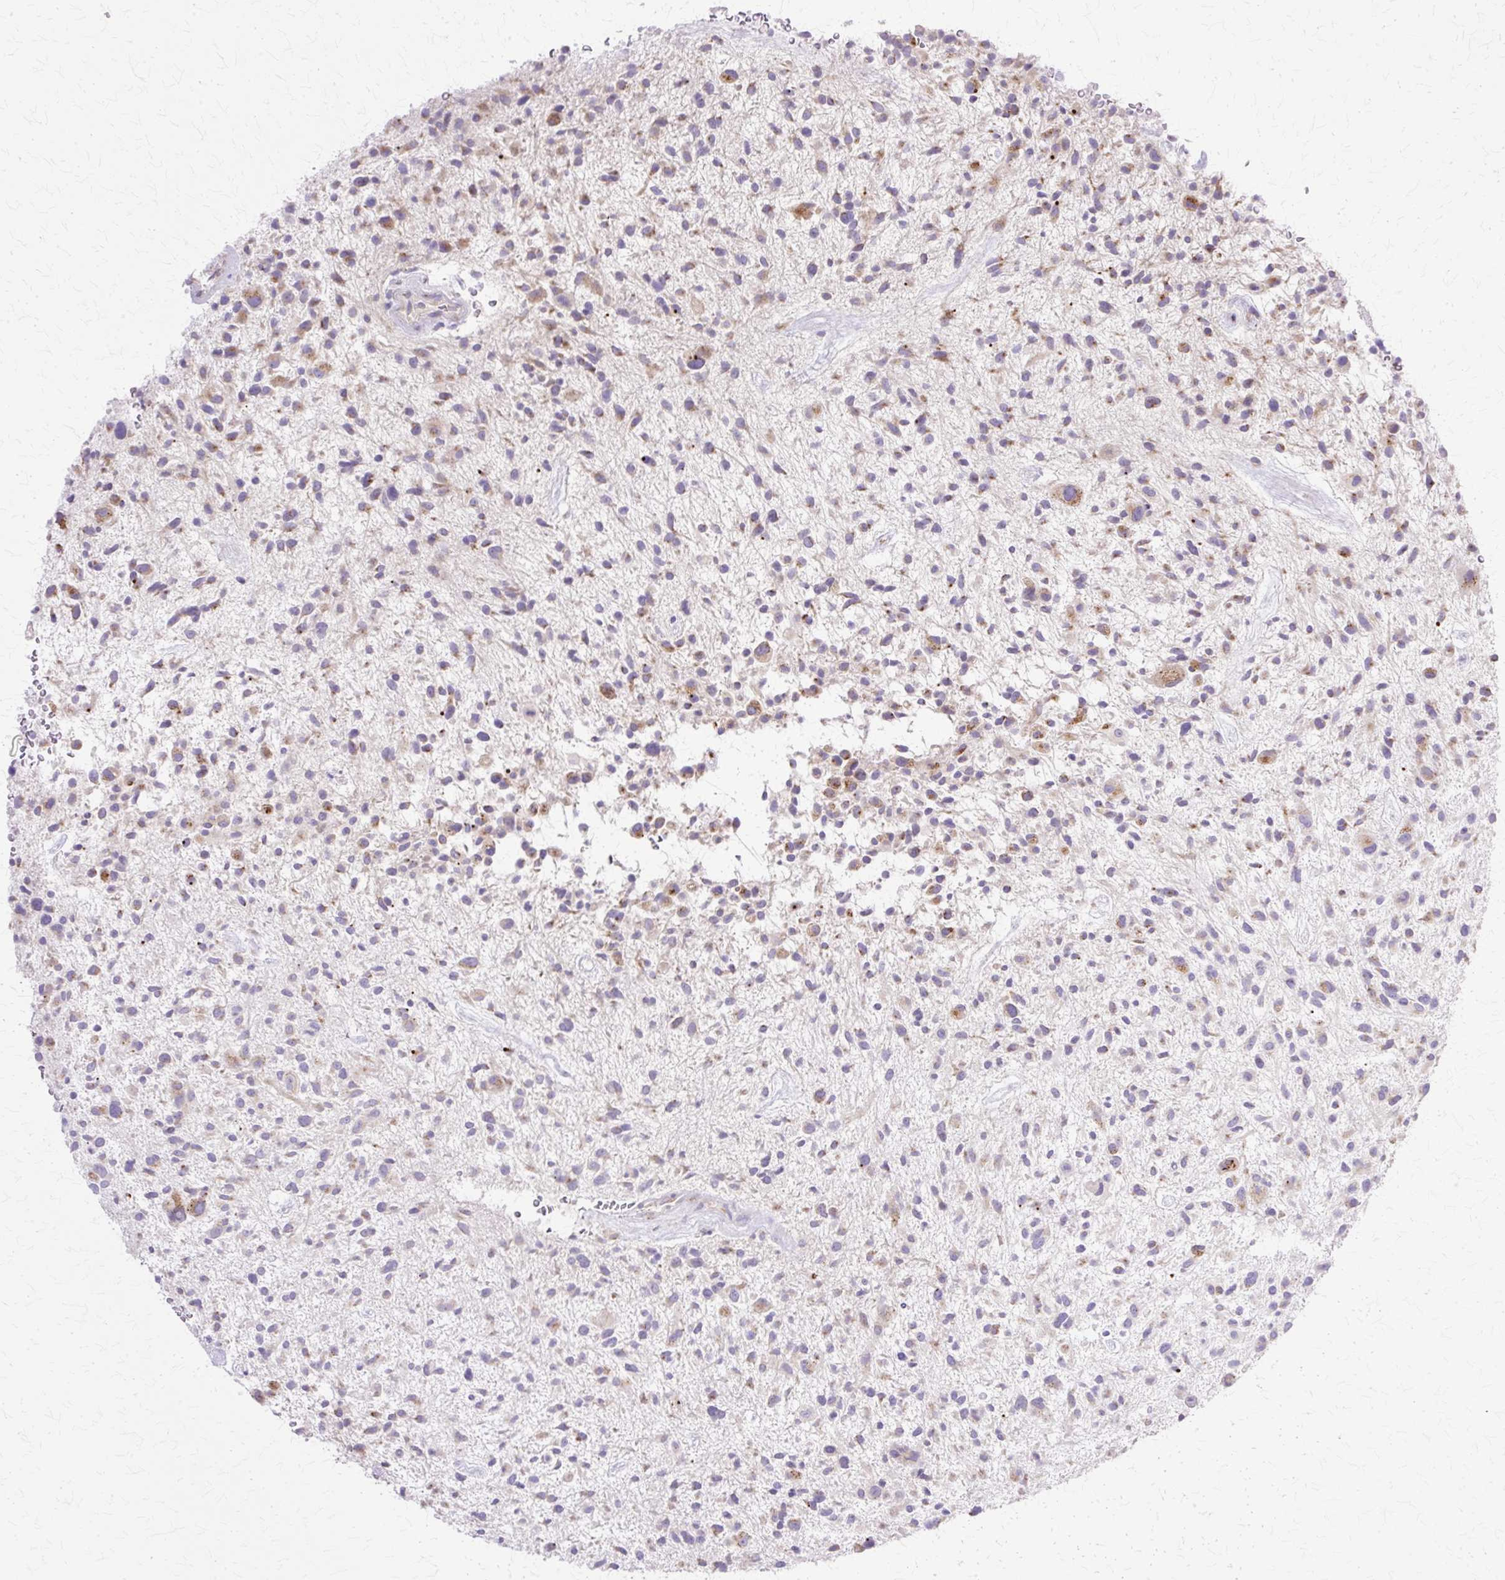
{"staining": {"intensity": "weak", "quantity": "25%-75%", "location": "cytoplasmic/membranous"}, "tissue": "glioma", "cell_type": "Tumor cells", "image_type": "cancer", "snomed": [{"axis": "morphology", "description": "Glioma, malignant, High grade"}, {"axis": "topography", "description": "Brain"}], "caption": "Glioma stained with DAB immunohistochemistry exhibits low levels of weak cytoplasmic/membranous positivity in about 25%-75% of tumor cells.", "gene": "TBC1D3G", "patient": {"sex": "male", "age": 47}}